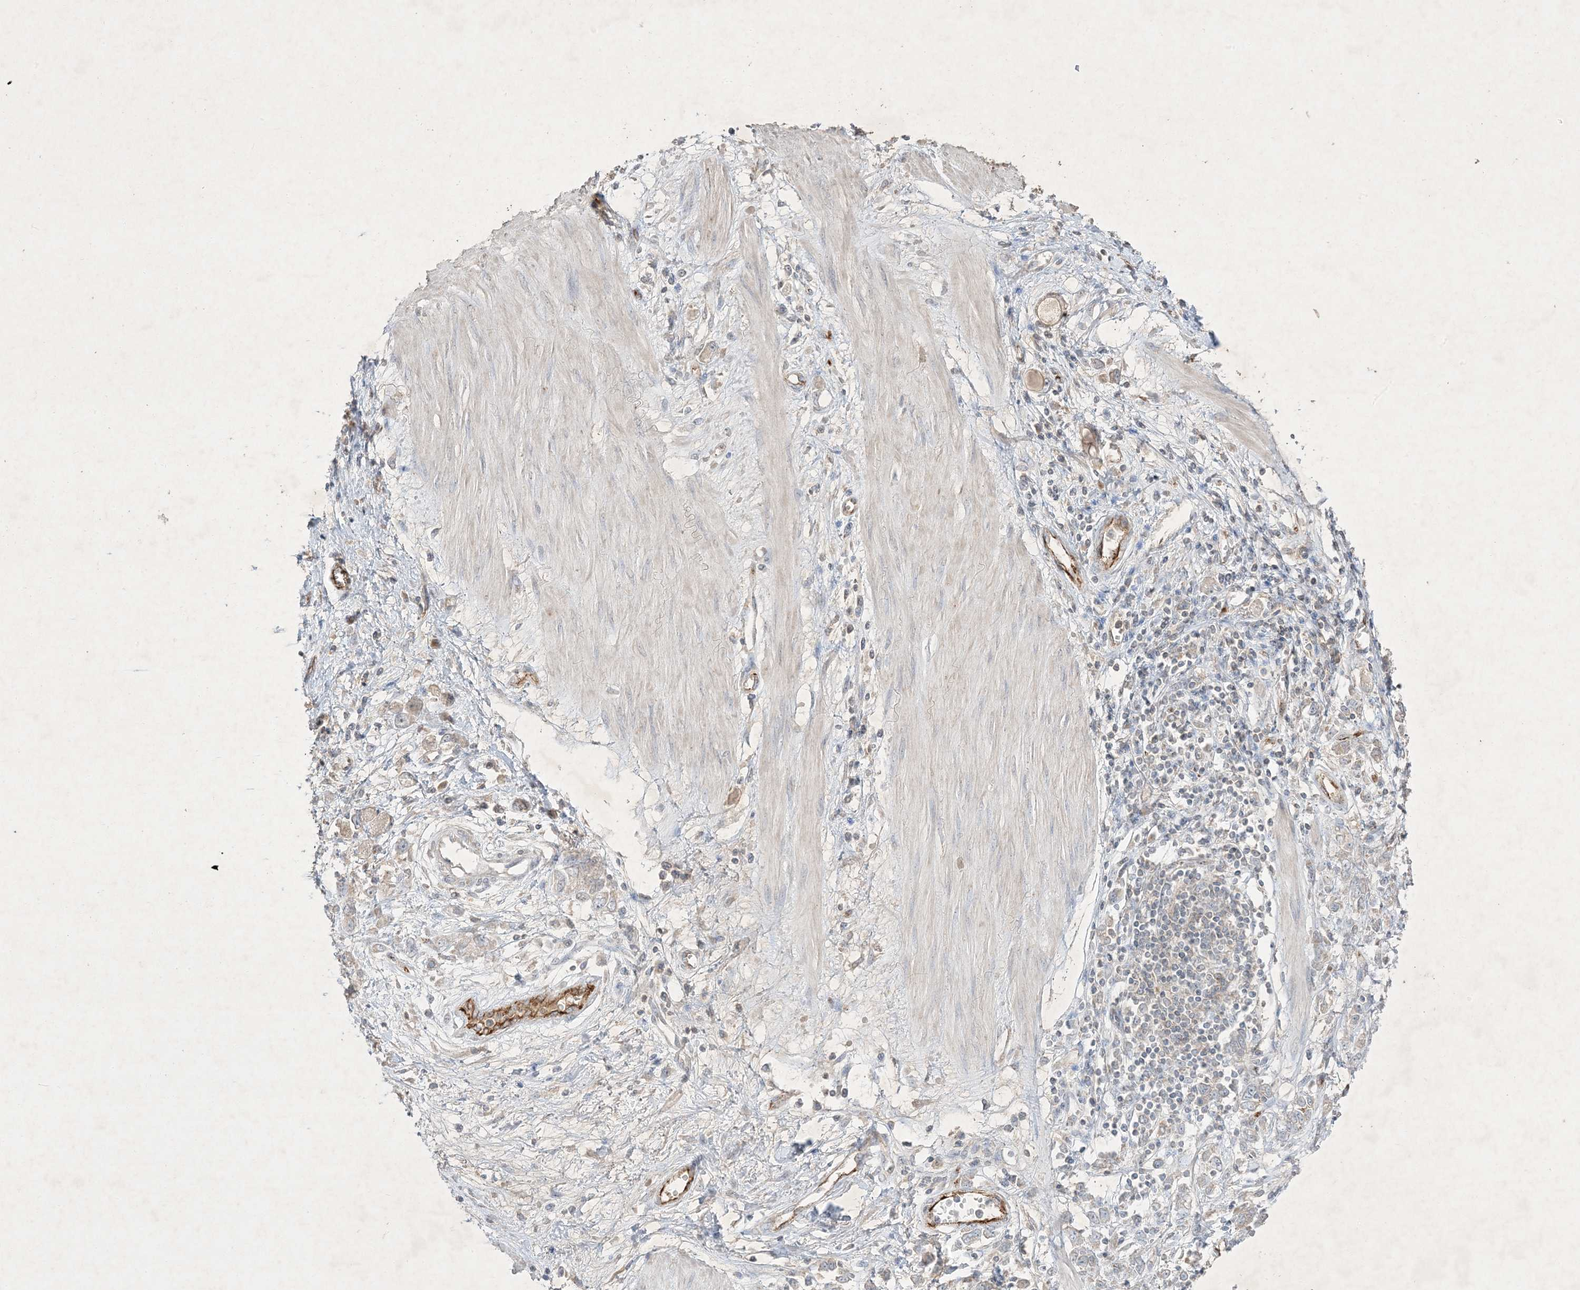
{"staining": {"intensity": "negative", "quantity": "none", "location": "none"}, "tissue": "stomach cancer", "cell_type": "Tumor cells", "image_type": "cancer", "snomed": [{"axis": "morphology", "description": "Adenocarcinoma, NOS"}, {"axis": "topography", "description": "Stomach"}], "caption": "IHC histopathology image of stomach cancer stained for a protein (brown), which shows no expression in tumor cells.", "gene": "PRSS36", "patient": {"sex": "female", "age": 76}}